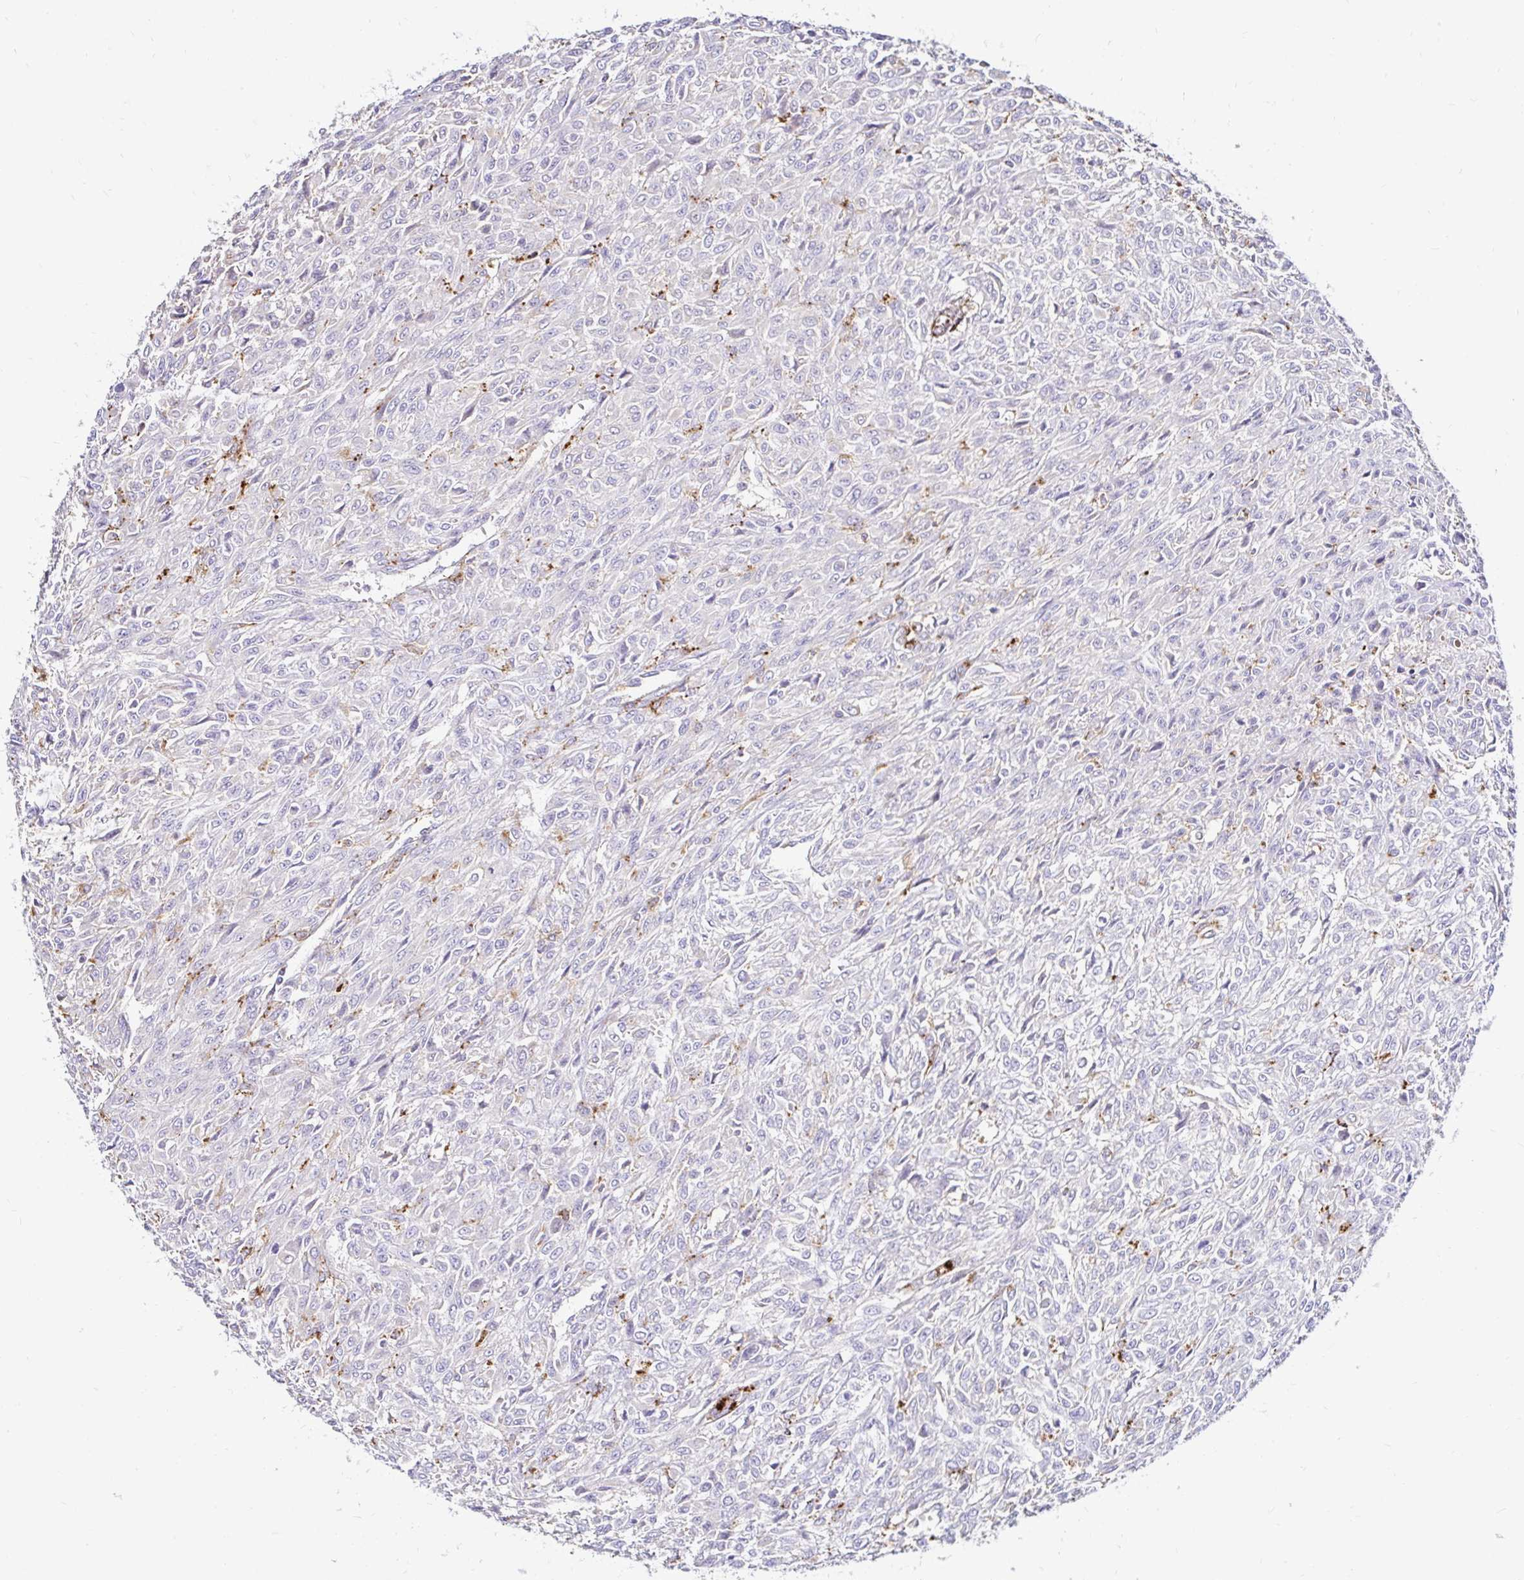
{"staining": {"intensity": "negative", "quantity": "none", "location": "none"}, "tissue": "renal cancer", "cell_type": "Tumor cells", "image_type": "cancer", "snomed": [{"axis": "morphology", "description": "Adenocarcinoma, NOS"}, {"axis": "topography", "description": "Kidney"}], "caption": "Human adenocarcinoma (renal) stained for a protein using immunohistochemistry reveals no positivity in tumor cells.", "gene": "FUCA1", "patient": {"sex": "male", "age": 58}}